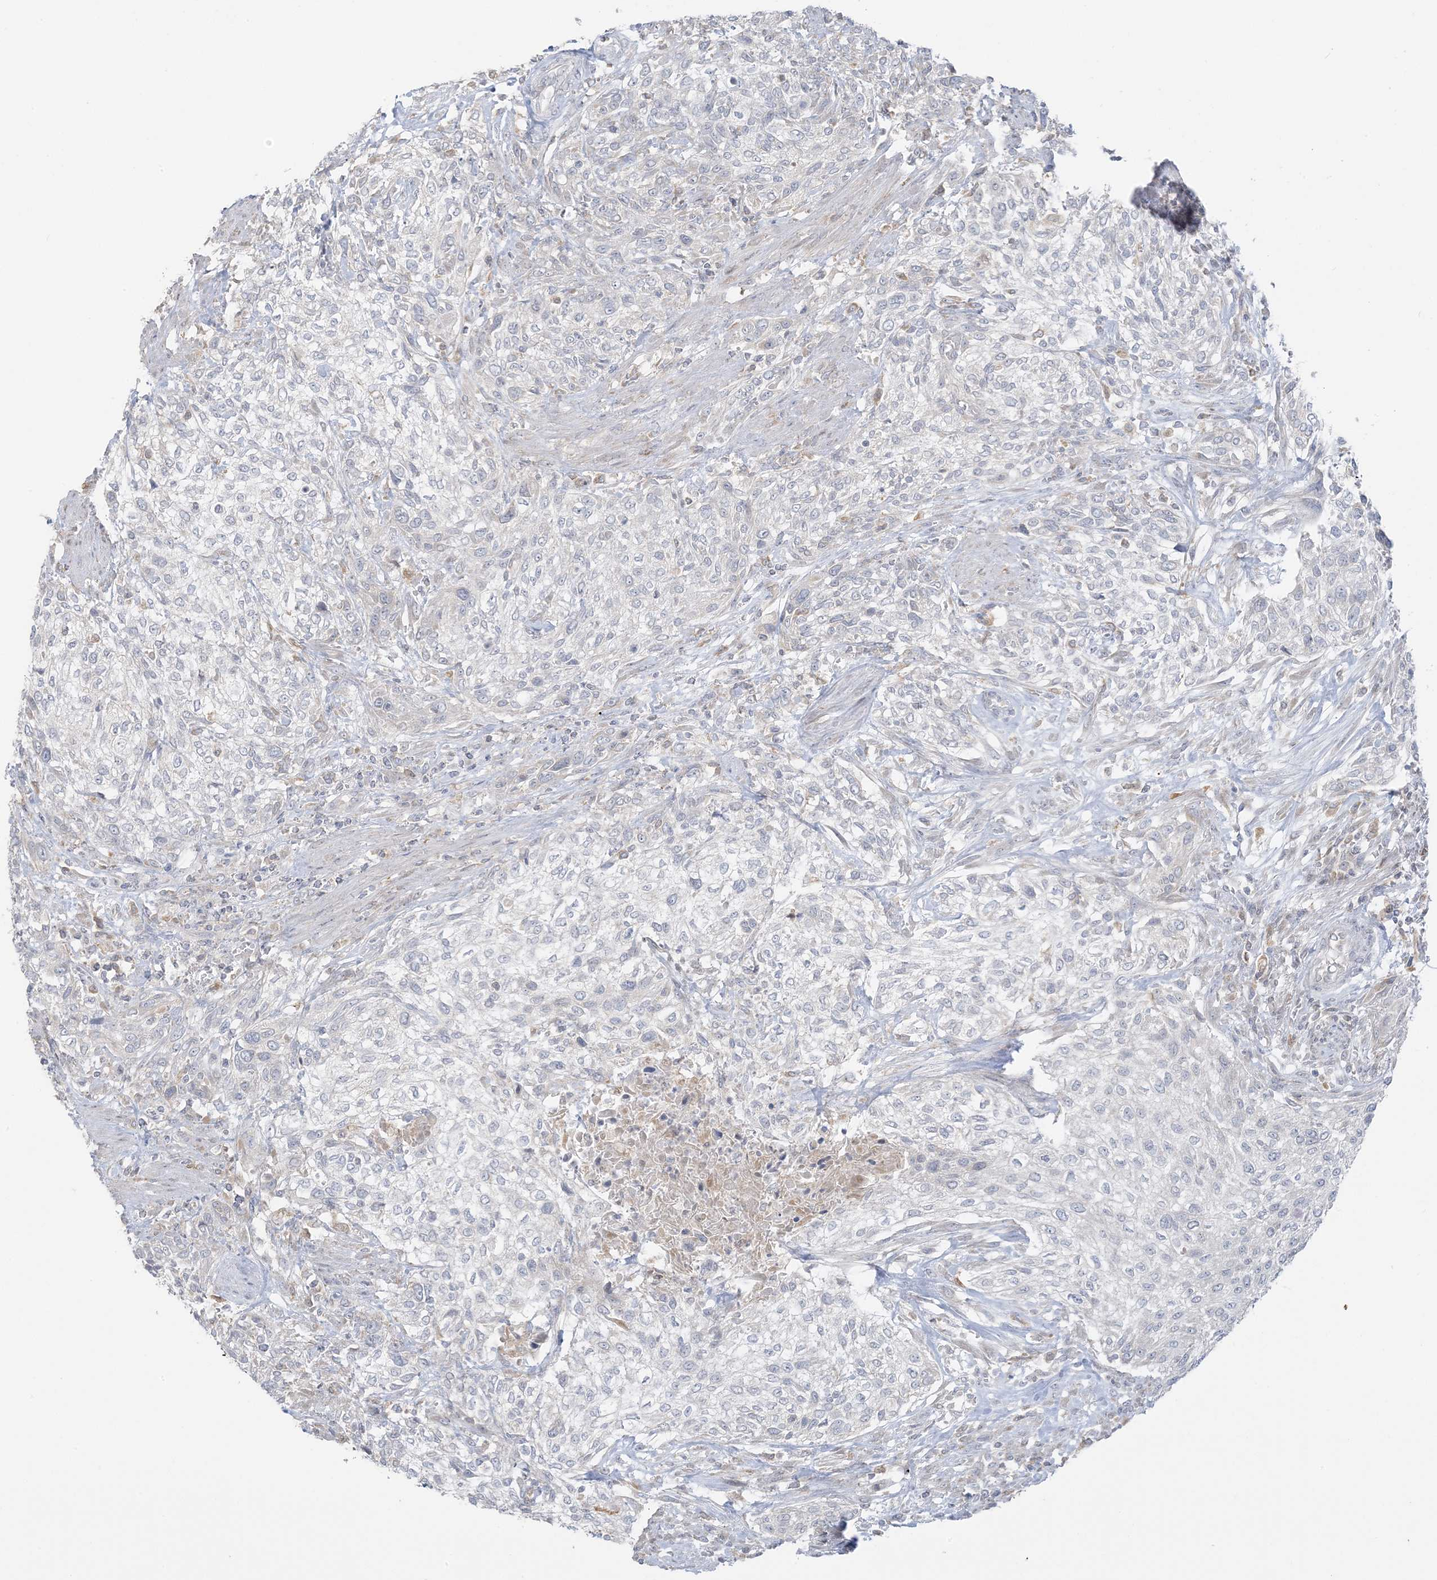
{"staining": {"intensity": "negative", "quantity": "none", "location": "none"}, "tissue": "urothelial cancer", "cell_type": "Tumor cells", "image_type": "cancer", "snomed": [{"axis": "morphology", "description": "Urothelial carcinoma, High grade"}, {"axis": "topography", "description": "Urinary bladder"}], "caption": "The micrograph shows no significant staining in tumor cells of high-grade urothelial carcinoma. (DAB immunohistochemistry with hematoxylin counter stain).", "gene": "EEFSEC", "patient": {"sex": "male", "age": 35}}